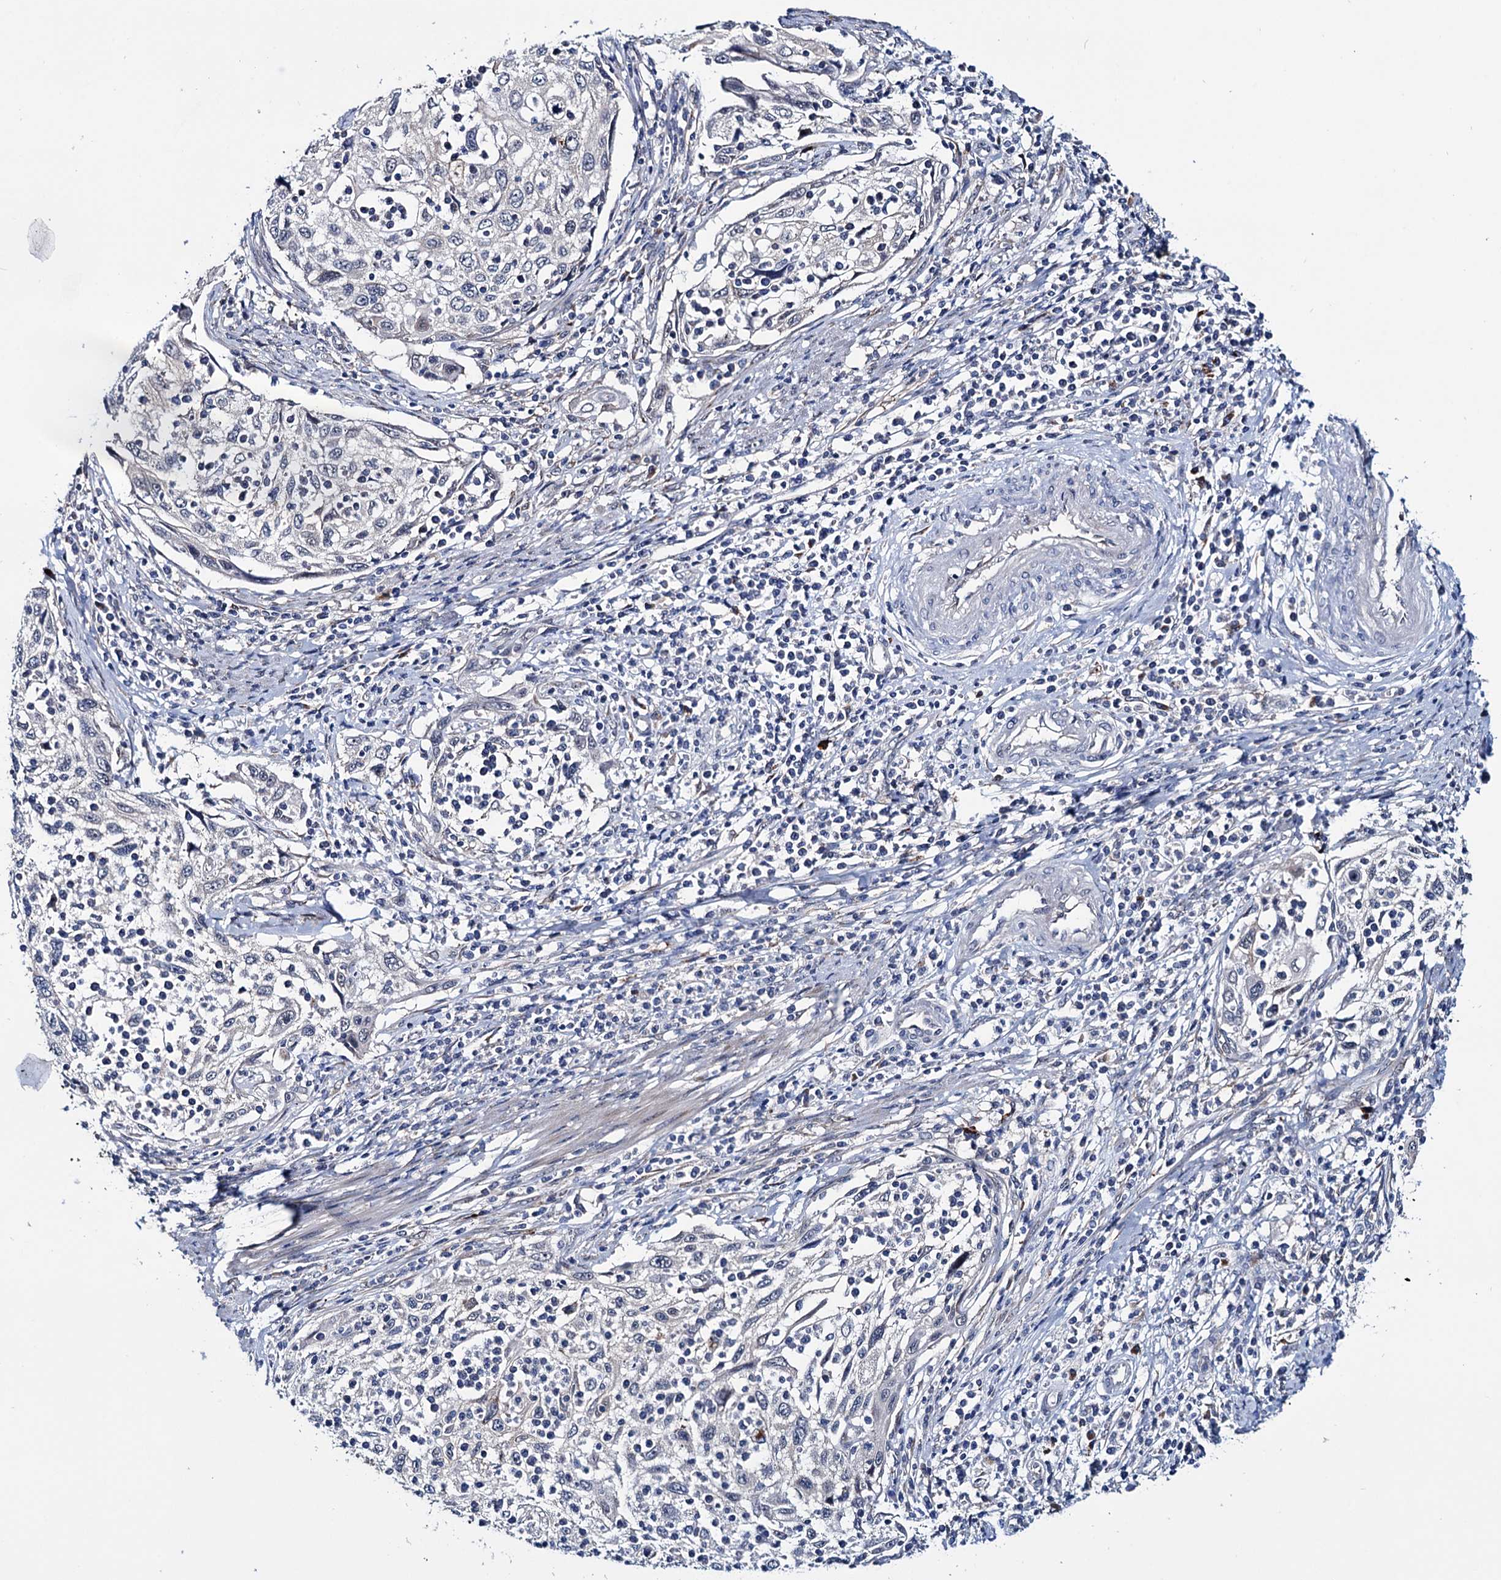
{"staining": {"intensity": "negative", "quantity": "none", "location": "none"}, "tissue": "cervical cancer", "cell_type": "Tumor cells", "image_type": "cancer", "snomed": [{"axis": "morphology", "description": "Squamous cell carcinoma, NOS"}, {"axis": "topography", "description": "Cervix"}], "caption": "Immunohistochemical staining of cervical cancer demonstrates no significant expression in tumor cells. (DAB (3,3'-diaminobenzidine) immunohistochemistry (IHC), high magnification).", "gene": "EYA4", "patient": {"sex": "female", "age": 70}}